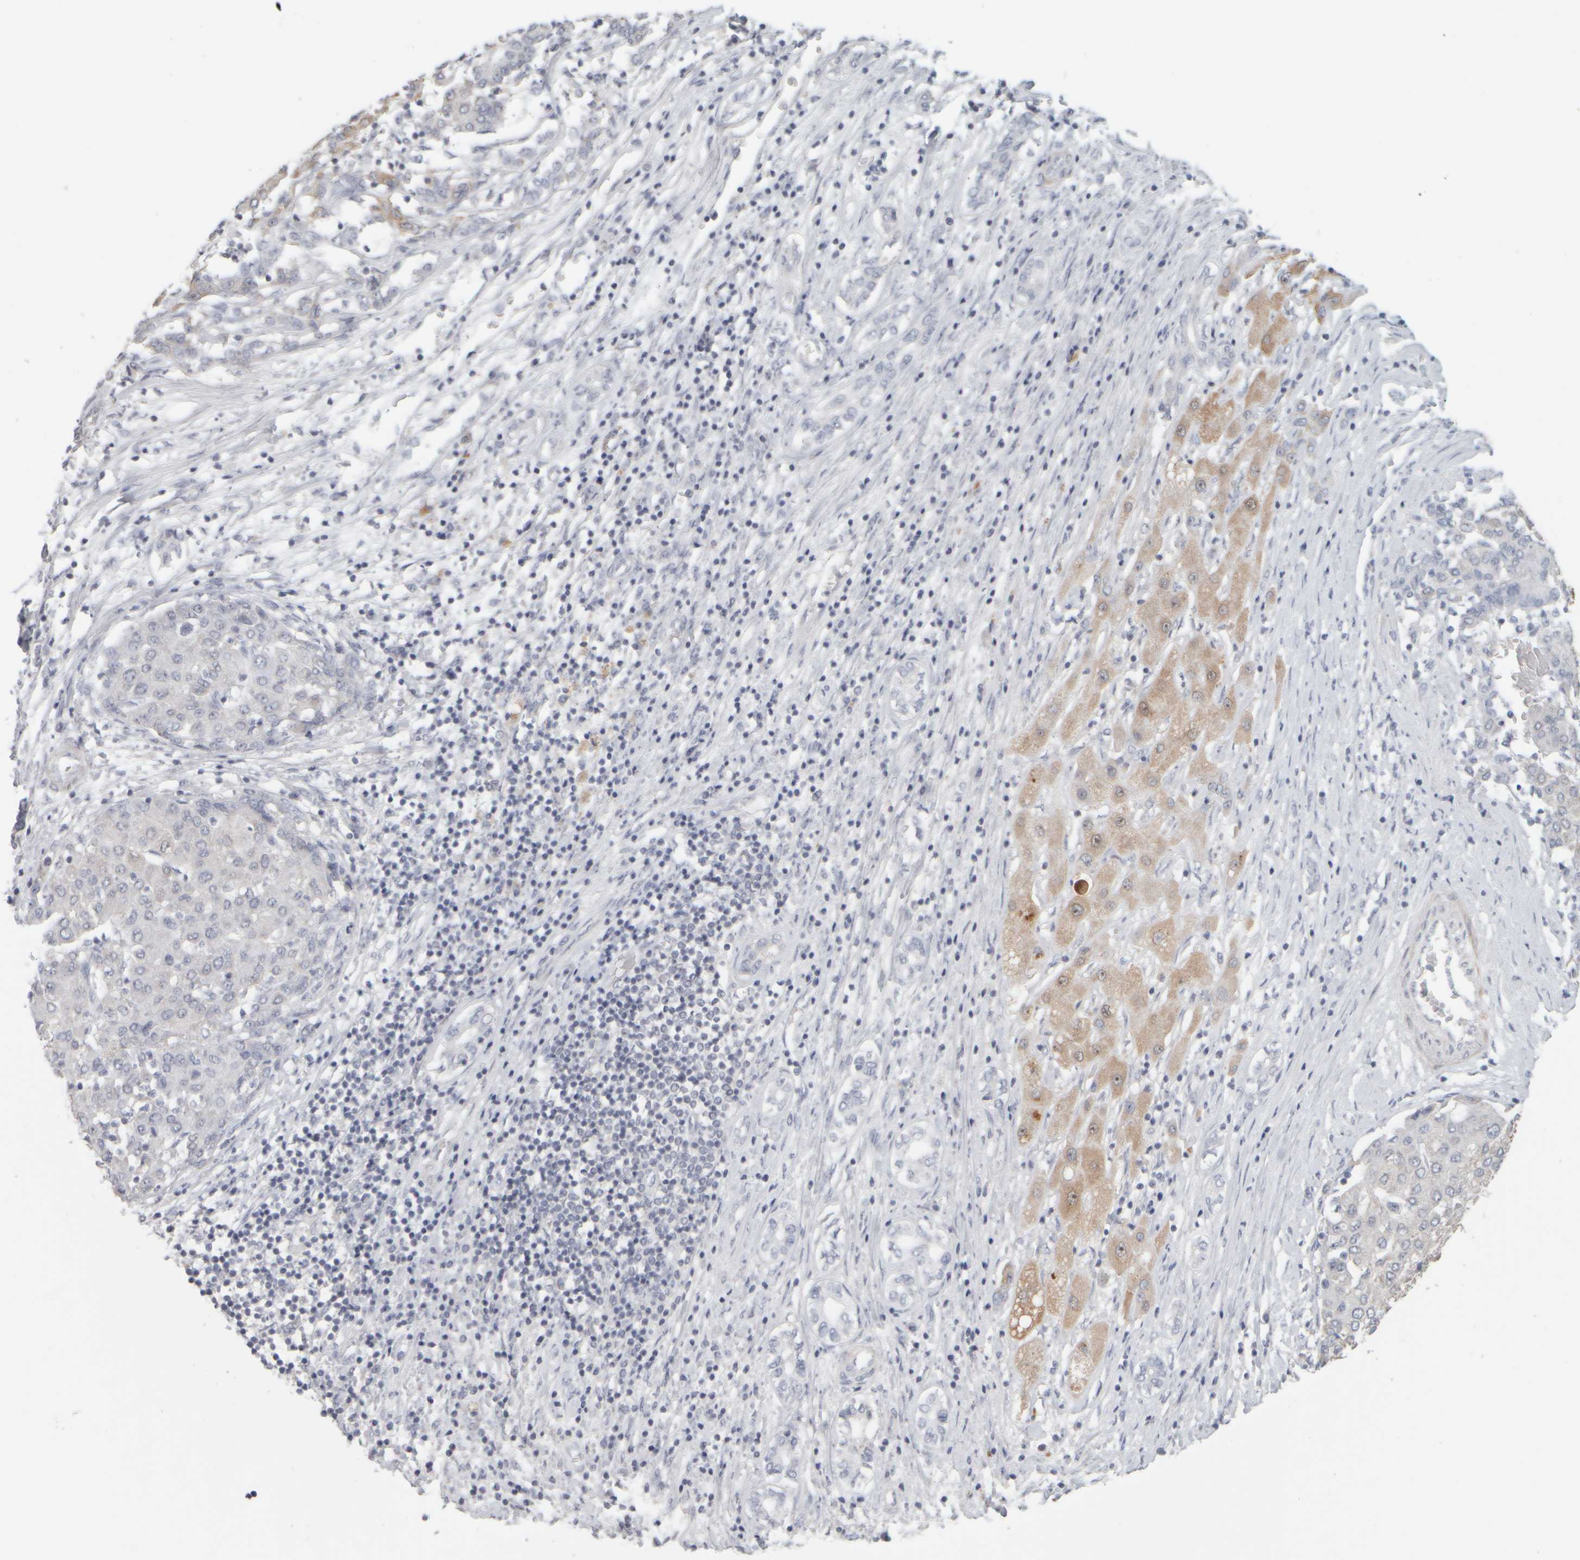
{"staining": {"intensity": "negative", "quantity": "none", "location": "none"}, "tissue": "liver cancer", "cell_type": "Tumor cells", "image_type": "cancer", "snomed": [{"axis": "morphology", "description": "Carcinoma, Hepatocellular, NOS"}, {"axis": "topography", "description": "Liver"}], "caption": "A photomicrograph of human hepatocellular carcinoma (liver) is negative for staining in tumor cells.", "gene": "DCXR", "patient": {"sex": "male", "age": 65}}